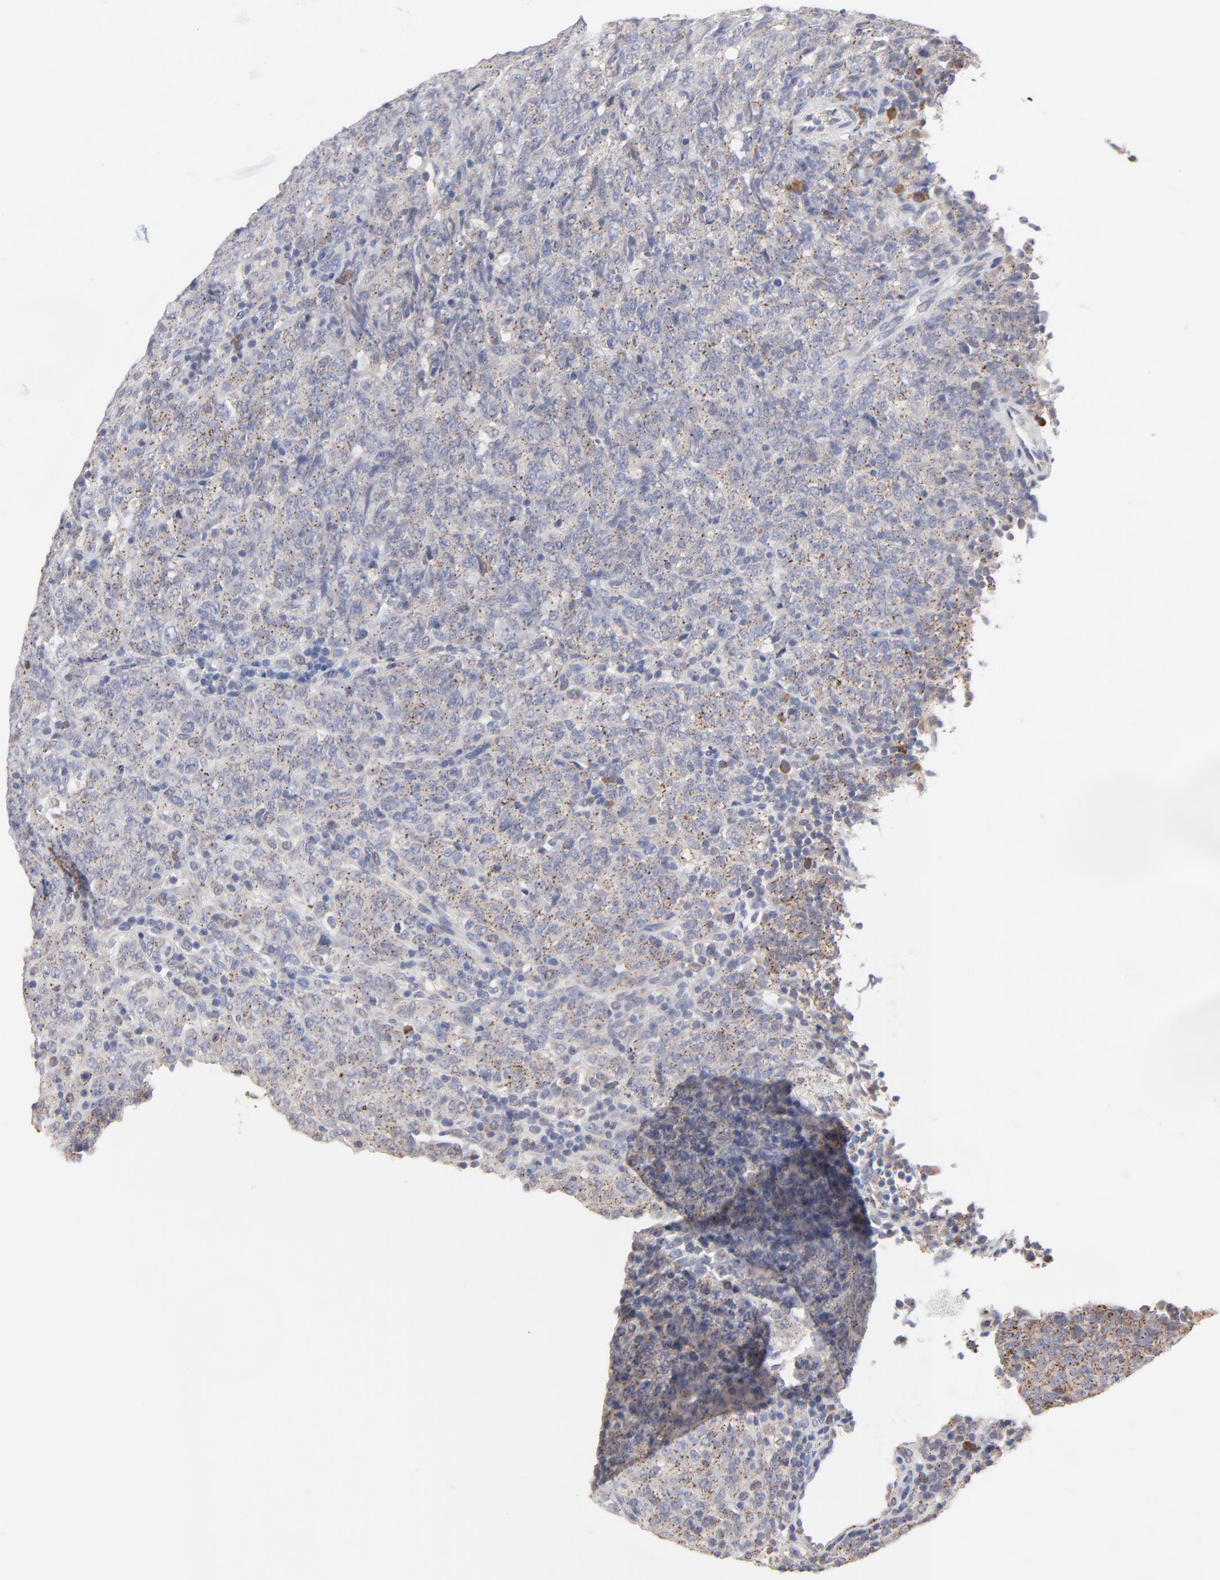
{"staining": {"intensity": "moderate", "quantity": "<25%", "location": "cytoplasmic/membranous"}, "tissue": "lymphoma", "cell_type": "Tumor cells", "image_type": "cancer", "snomed": [{"axis": "morphology", "description": "Malignant lymphoma, non-Hodgkin's type, High grade"}, {"axis": "topography", "description": "Tonsil"}], "caption": "High-grade malignant lymphoma, non-Hodgkin's type stained for a protein (brown) shows moderate cytoplasmic/membranous positive expression in approximately <25% of tumor cells.", "gene": "TRIM22", "patient": {"sex": "female", "age": 36}}